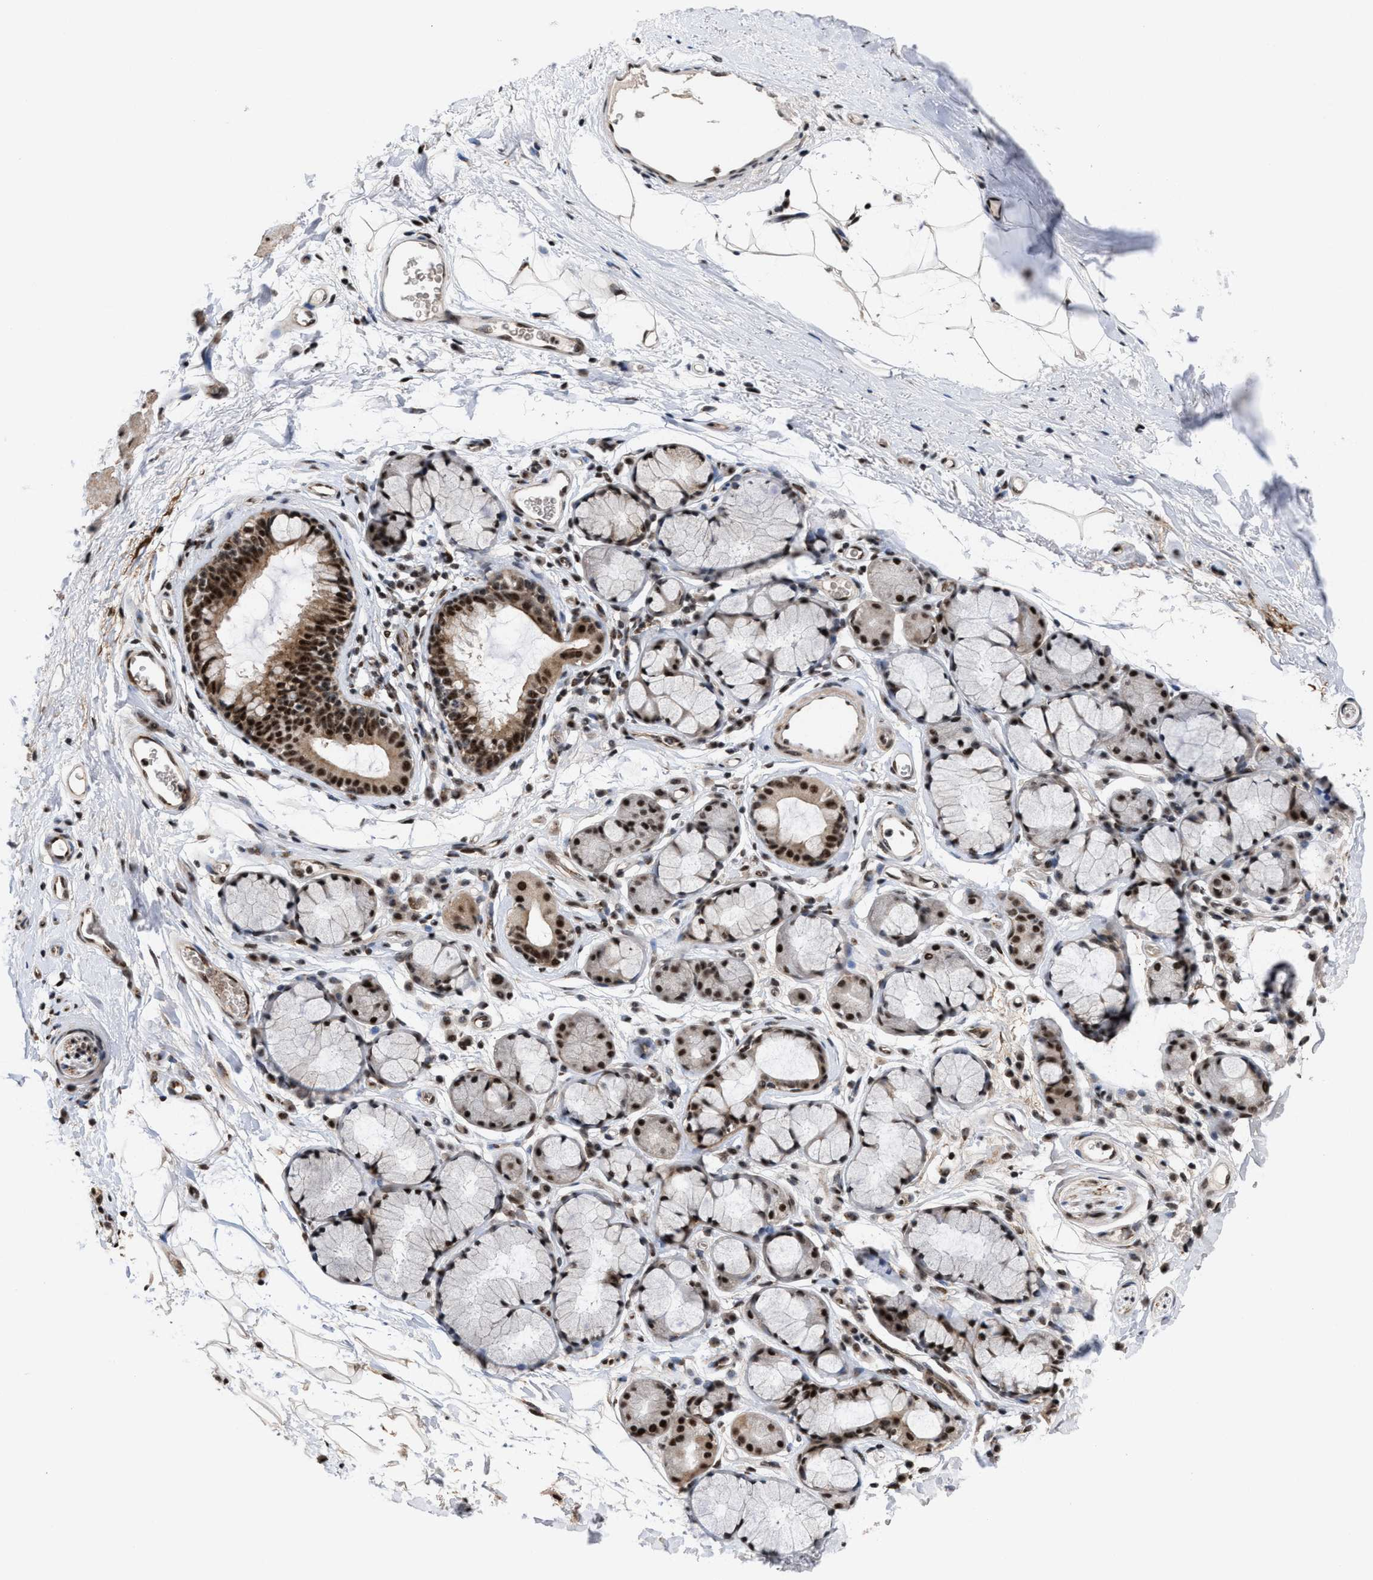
{"staining": {"intensity": "strong", "quantity": ">75%", "location": "cytoplasmic/membranous,nuclear"}, "tissue": "bronchus", "cell_type": "Respiratory epithelial cells", "image_type": "normal", "snomed": [{"axis": "morphology", "description": "Normal tissue, NOS"}, {"axis": "topography", "description": "Cartilage tissue"}, {"axis": "topography", "description": "Bronchus"}], "caption": "Brown immunohistochemical staining in normal human bronchus shows strong cytoplasmic/membranous,nuclear staining in approximately >75% of respiratory epithelial cells. (DAB (3,3'-diaminobenzidine) IHC, brown staining for protein, blue staining for nuclei).", "gene": "EIF4A3", "patient": {"sex": "female", "age": 53}}